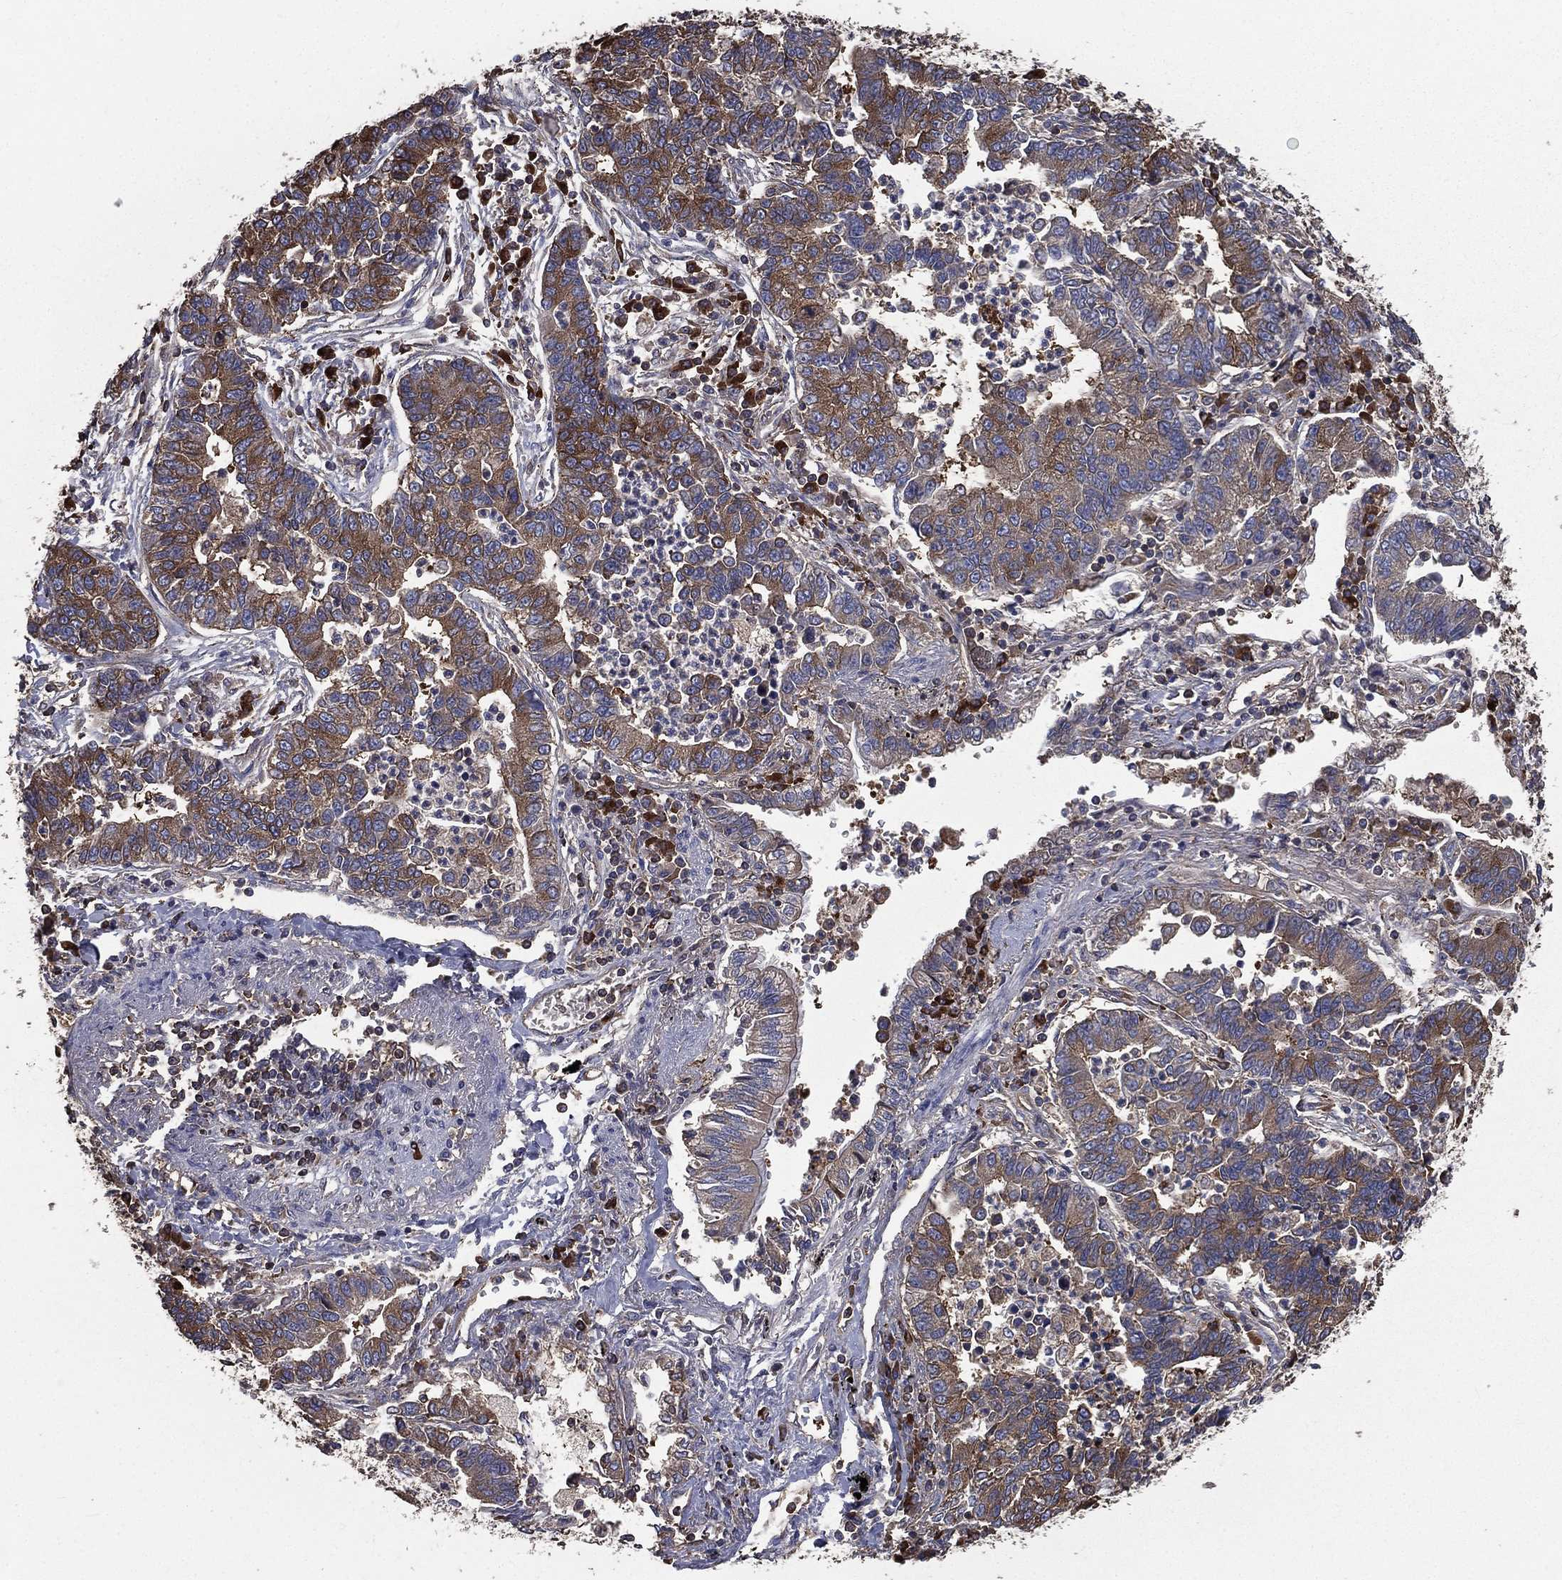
{"staining": {"intensity": "moderate", "quantity": "<25%", "location": "cytoplasmic/membranous"}, "tissue": "lung cancer", "cell_type": "Tumor cells", "image_type": "cancer", "snomed": [{"axis": "morphology", "description": "Adenocarcinoma, NOS"}, {"axis": "topography", "description": "Lung"}], "caption": "Protein analysis of lung cancer tissue displays moderate cytoplasmic/membranous expression in approximately <25% of tumor cells.", "gene": "SARS1", "patient": {"sex": "female", "age": 57}}